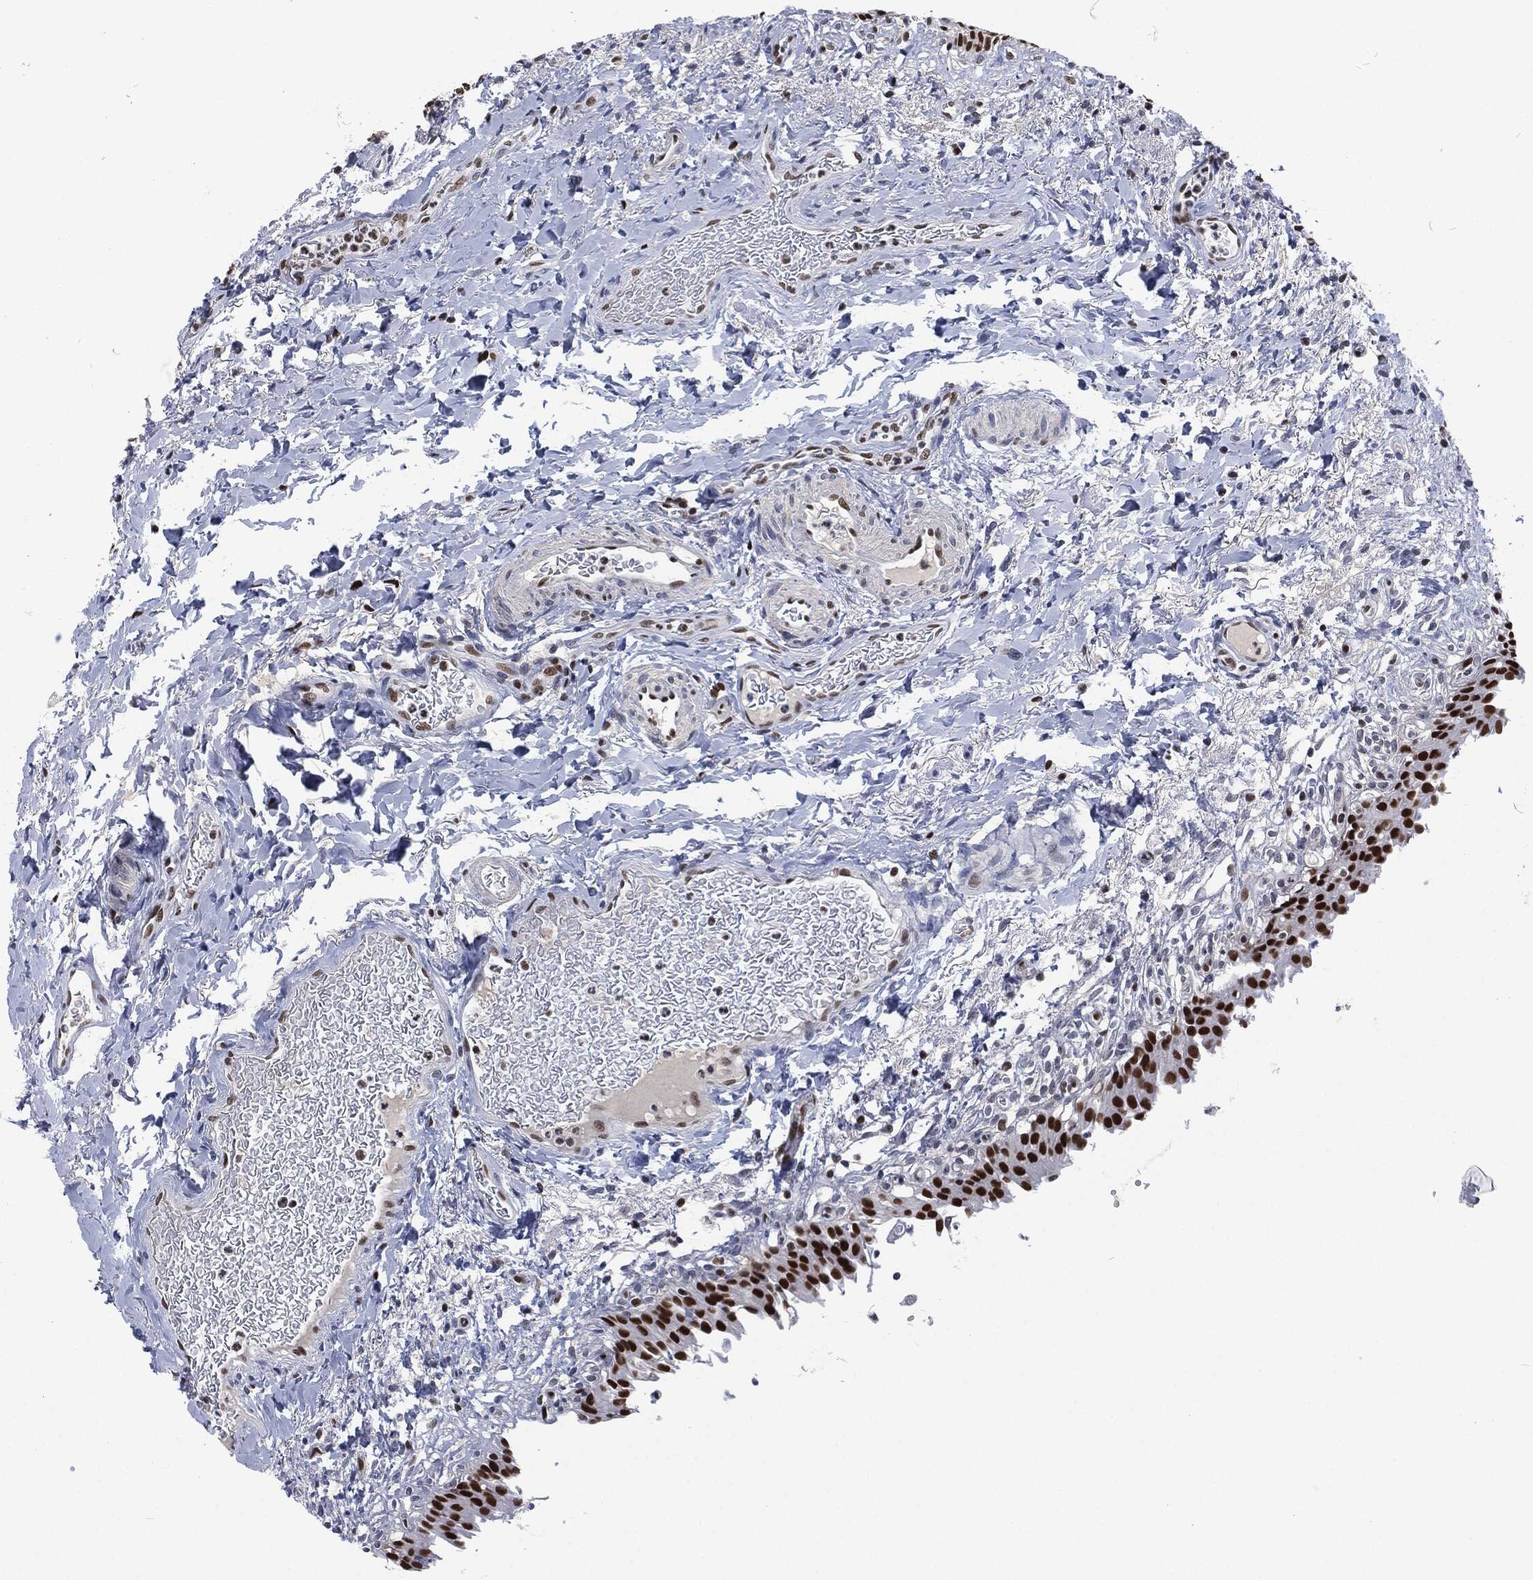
{"staining": {"intensity": "strong", "quantity": ">75%", "location": "nuclear"}, "tissue": "urinary bladder", "cell_type": "Urothelial cells", "image_type": "normal", "snomed": [{"axis": "morphology", "description": "Normal tissue, NOS"}, {"axis": "topography", "description": "Urinary bladder"}], "caption": "Approximately >75% of urothelial cells in normal human urinary bladder exhibit strong nuclear protein staining as visualized by brown immunohistochemical staining.", "gene": "DCPS", "patient": {"sex": "female", "age": 60}}